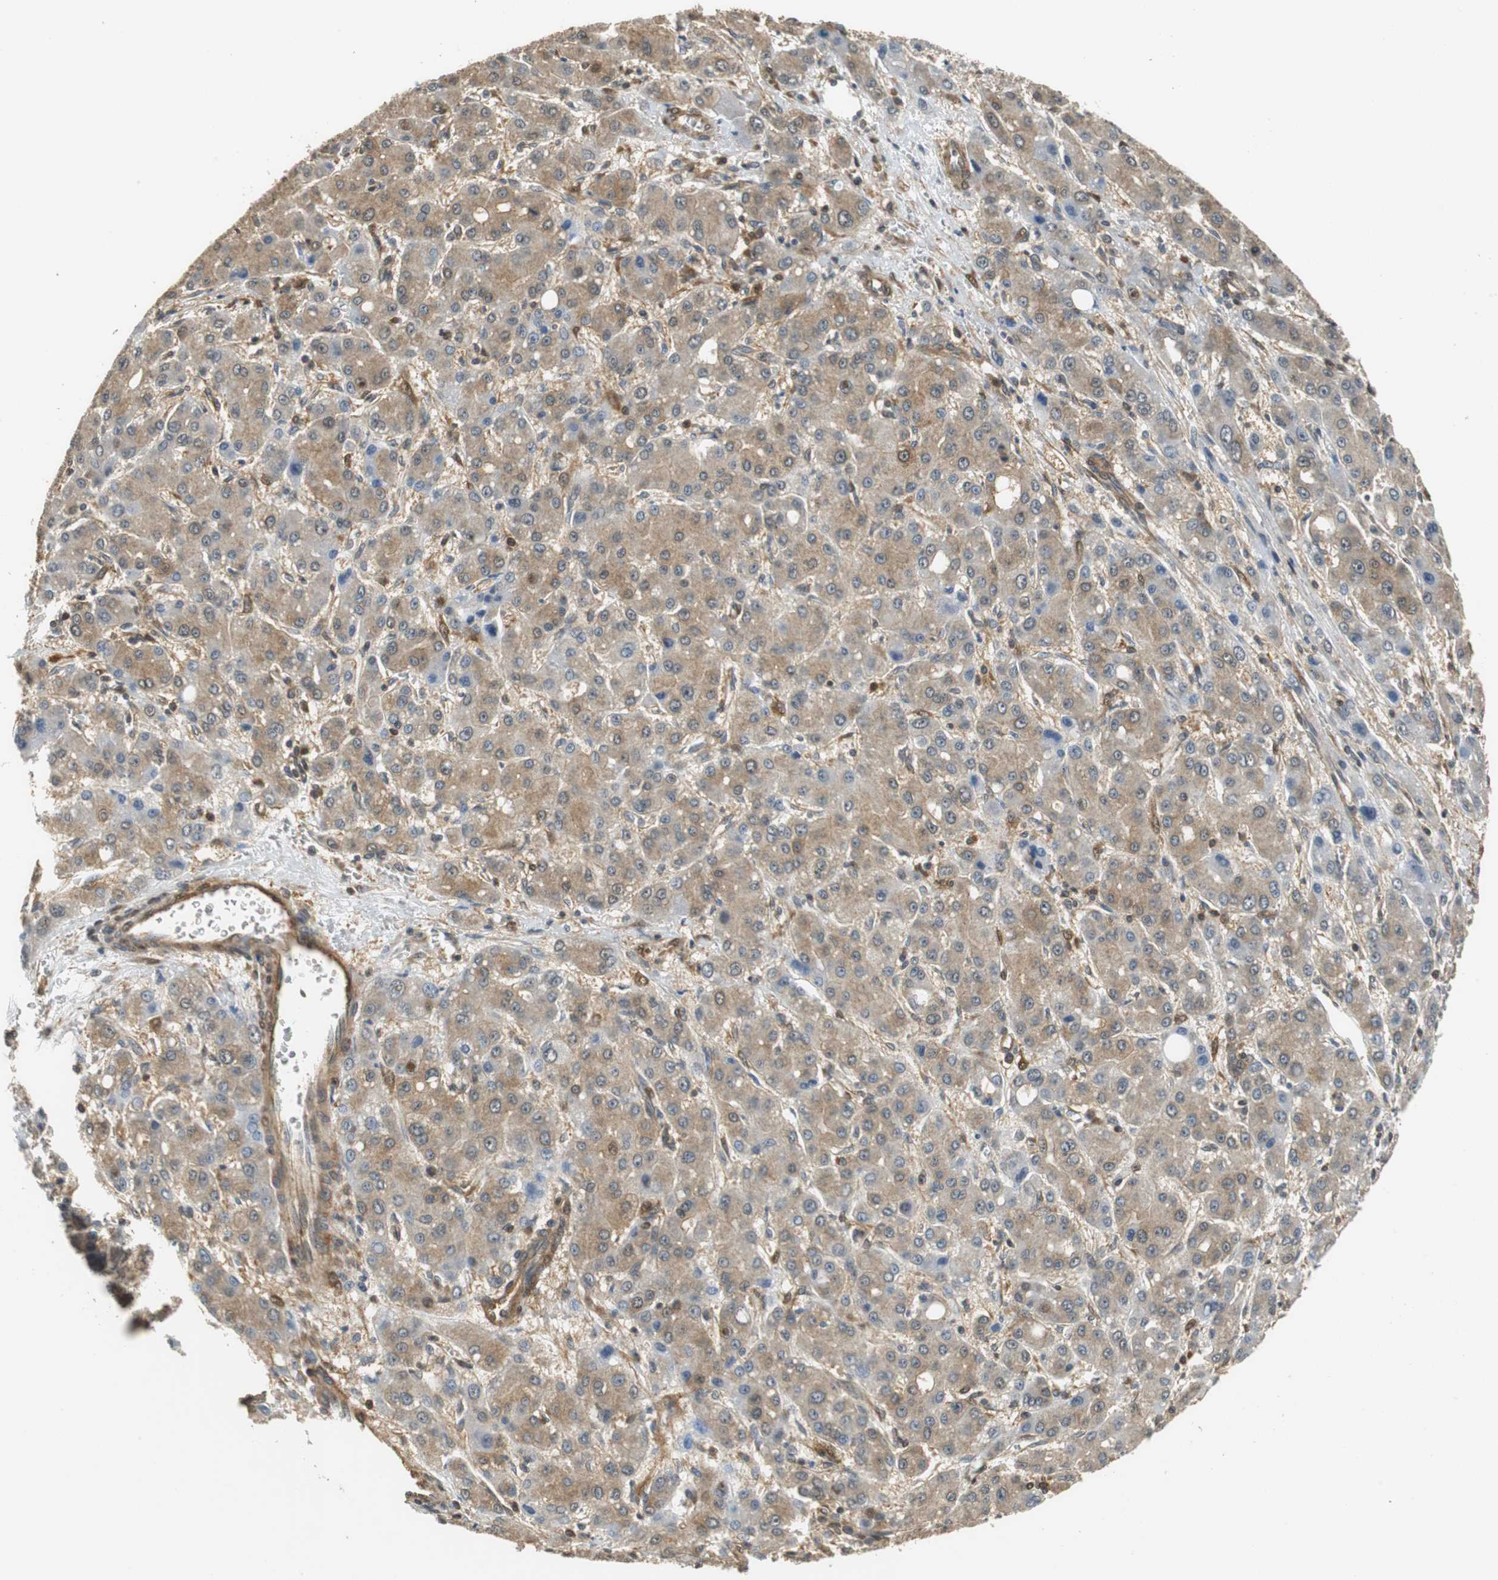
{"staining": {"intensity": "moderate", "quantity": ">75%", "location": "cytoplasmic/membranous"}, "tissue": "liver cancer", "cell_type": "Tumor cells", "image_type": "cancer", "snomed": [{"axis": "morphology", "description": "Carcinoma, Hepatocellular, NOS"}, {"axis": "topography", "description": "Liver"}], "caption": "Immunohistochemistry staining of liver cancer, which displays medium levels of moderate cytoplasmic/membranous positivity in approximately >75% of tumor cells indicating moderate cytoplasmic/membranous protein positivity. The staining was performed using DAB (brown) for protein detection and nuclei were counterstained in hematoxylin (blue).", "gene": "UBQLN2", "patient": {"sex": "male", "age": 55}}